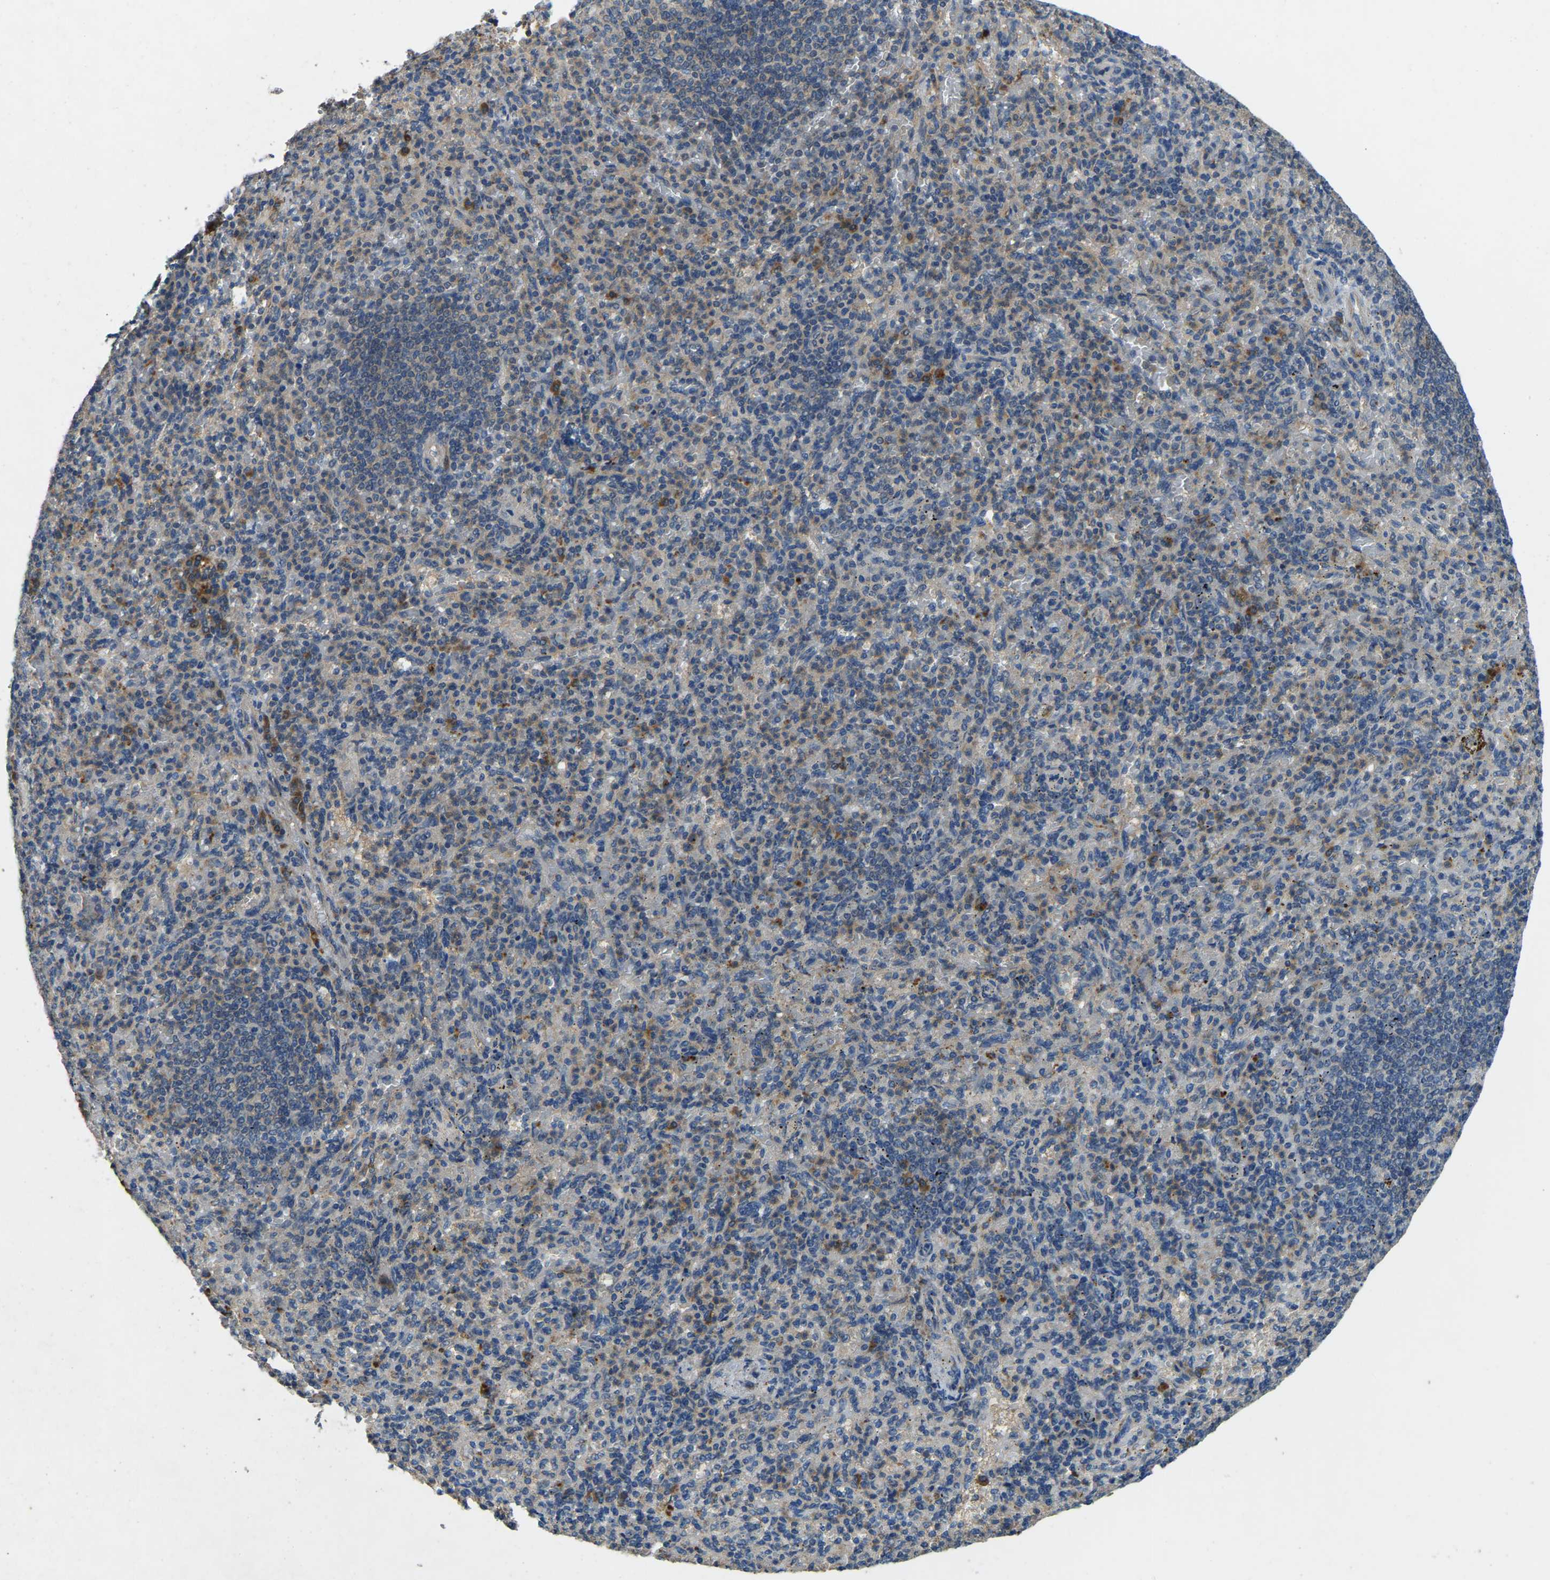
{"staining": {"intensity": "moderate", "quantity": "25%-75%", "location": "cytoplasmic/membranous"}, "tissue": "spleen", "cell_type": "Cells in red pulp", "image_type": "normal", "snomed": [{"axis": "morphology", "description": "Normal tissue, NOS"}, {"axis": "topography", "description": "Spleen"}], "caption": "IHC staining of normal spleen, which displays medium levels of moderate cytoplasmic/membranous positivity in about 25%-75% of cells in red pulp indicating moderate cytoplasmic/membranous protein expression. The staining was performed using DAB (brown) for protein detection and nuclei were counterstained in hematoxylin (blue).", "gene": "ATP8B1", "patient": {"sex": "female", "age": 74}}